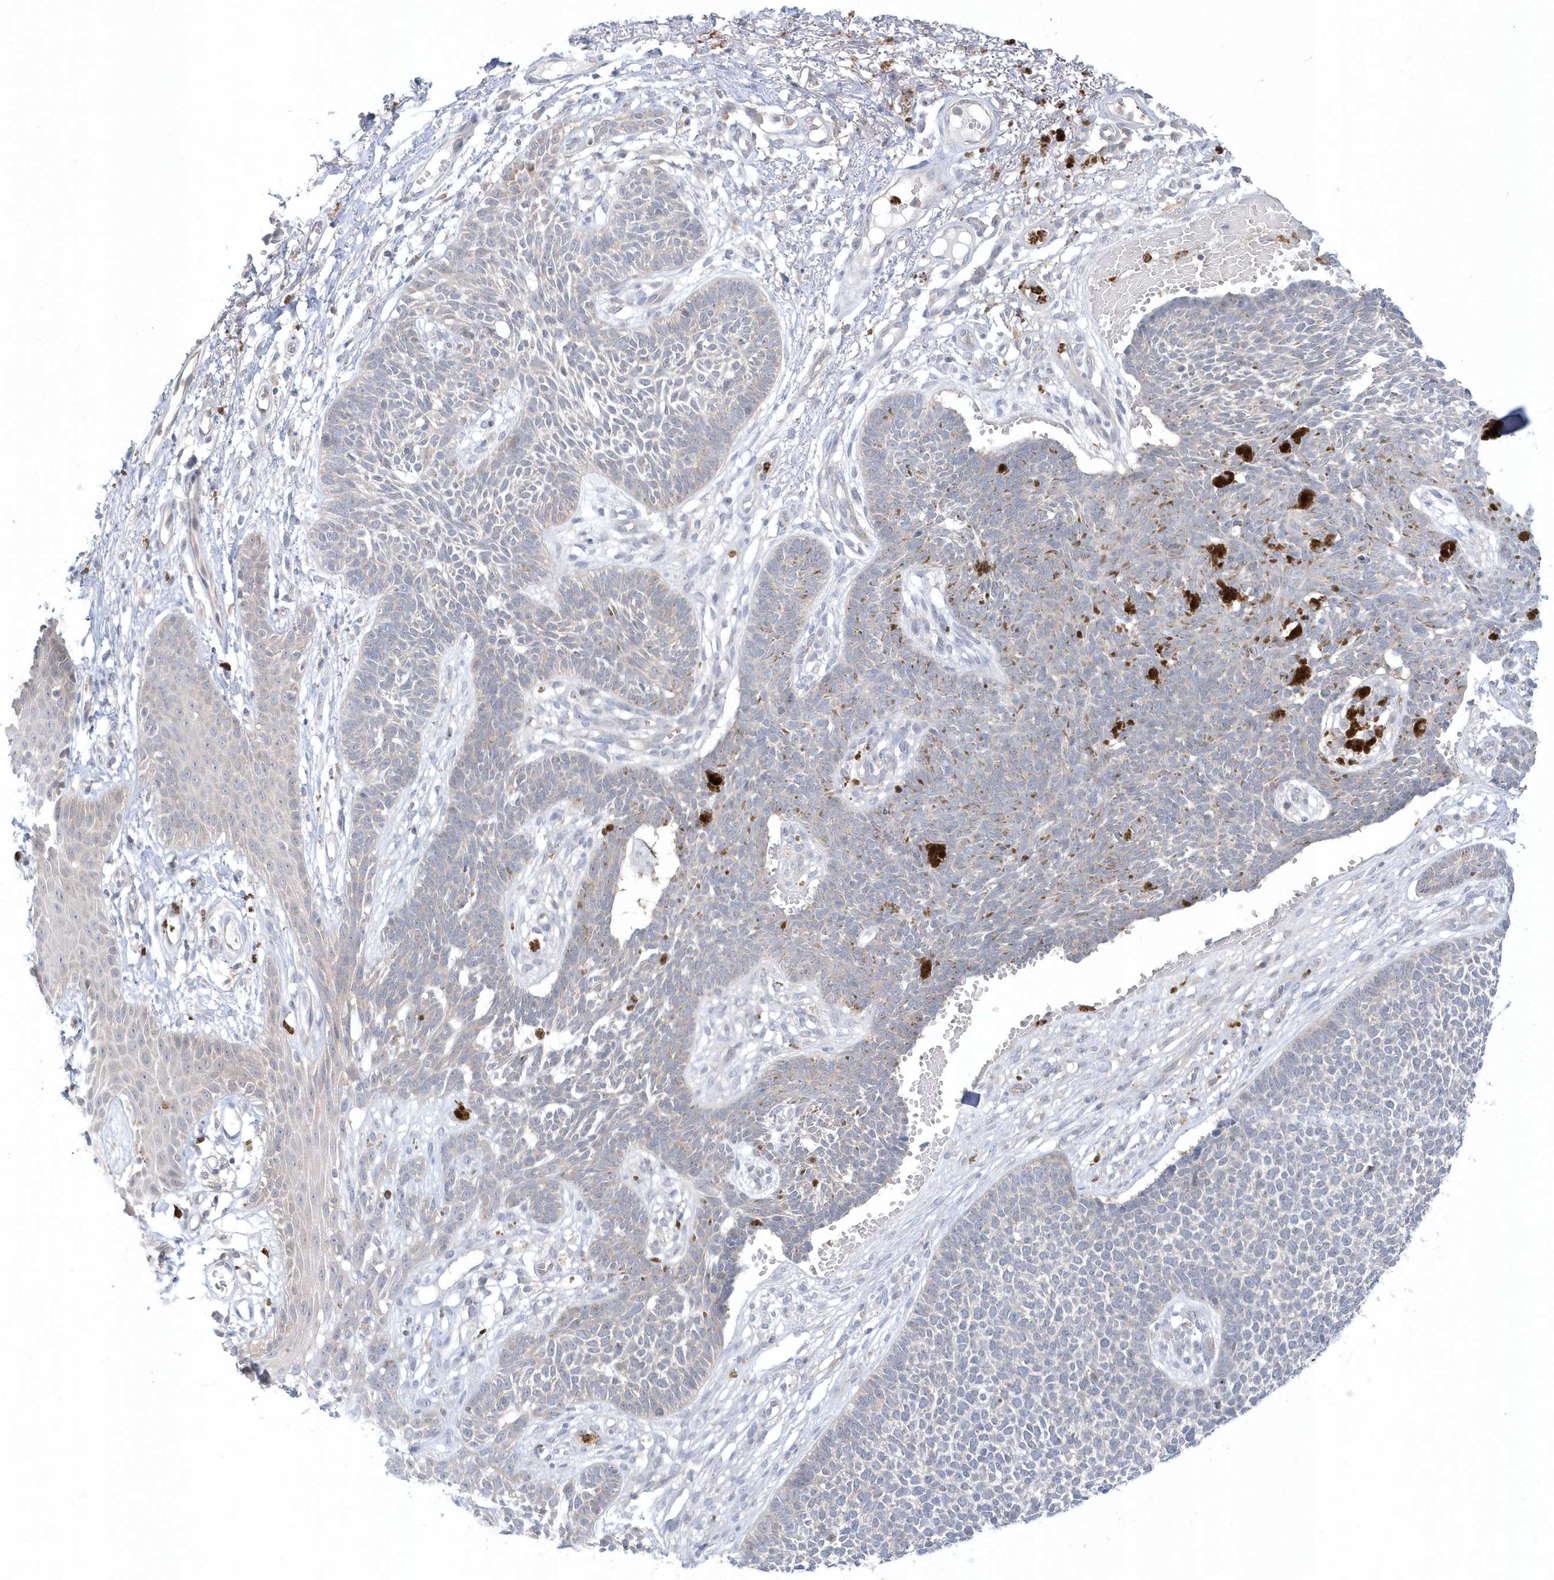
{"staining": {"intensity": "negative", "quantity": "none", "location": "none"}, "tissue": "skin cancer", "cell_type": "Tumor cells", "image_type": "cancer", "snomed": [{"axis": "morphology", "description": "Basal cell carcinoma"}, {"axis": "topography", "description": "Skin"}], "caption": "High power microscopy histopathology image of an IHC histopathology image of skin cancer, revealing no significant expression in tumor cells.", "gene": "RNF7", "patient": {"sex": "female", "age": 84}}